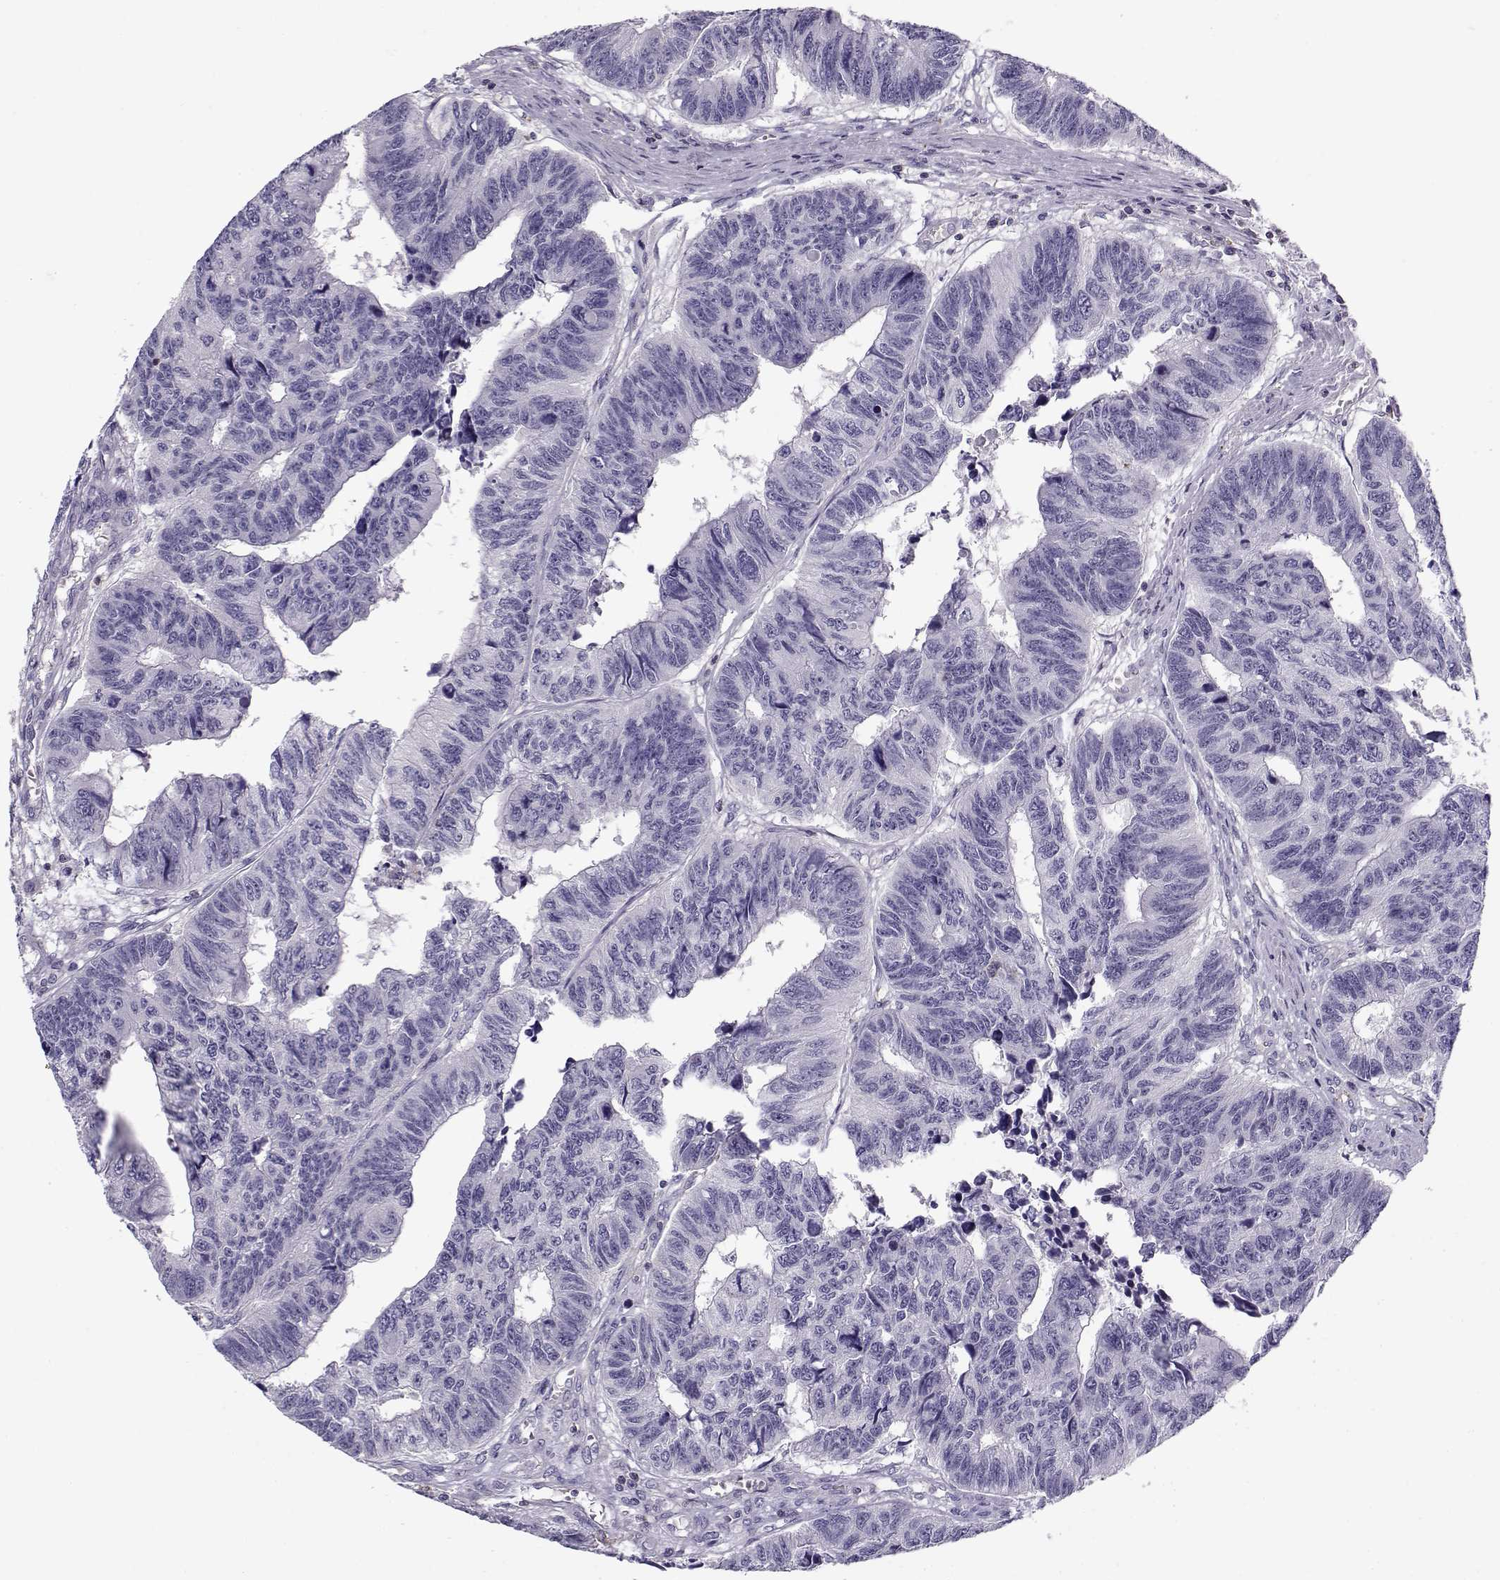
{"staining": {"intensity": "negative", "quantity": "none", "location": "none"}, "tissue": "colorectal cancer", "cell_type": "Tumor cells", "image_type": "cancer", "snomed": [{"axis": "morphology", "description": "Adenocarcinoma, NOS"}, {"axis": "topography", "description": "Rectum"}], "caption": "Immunohistochemistry (IHC) image of human colorectal adenocarcinoma stained for a protein (brown), which shows no positivity in tumor cells.", "gene": "MYO1A", "patient": {"sex": "female", "age": 85}}